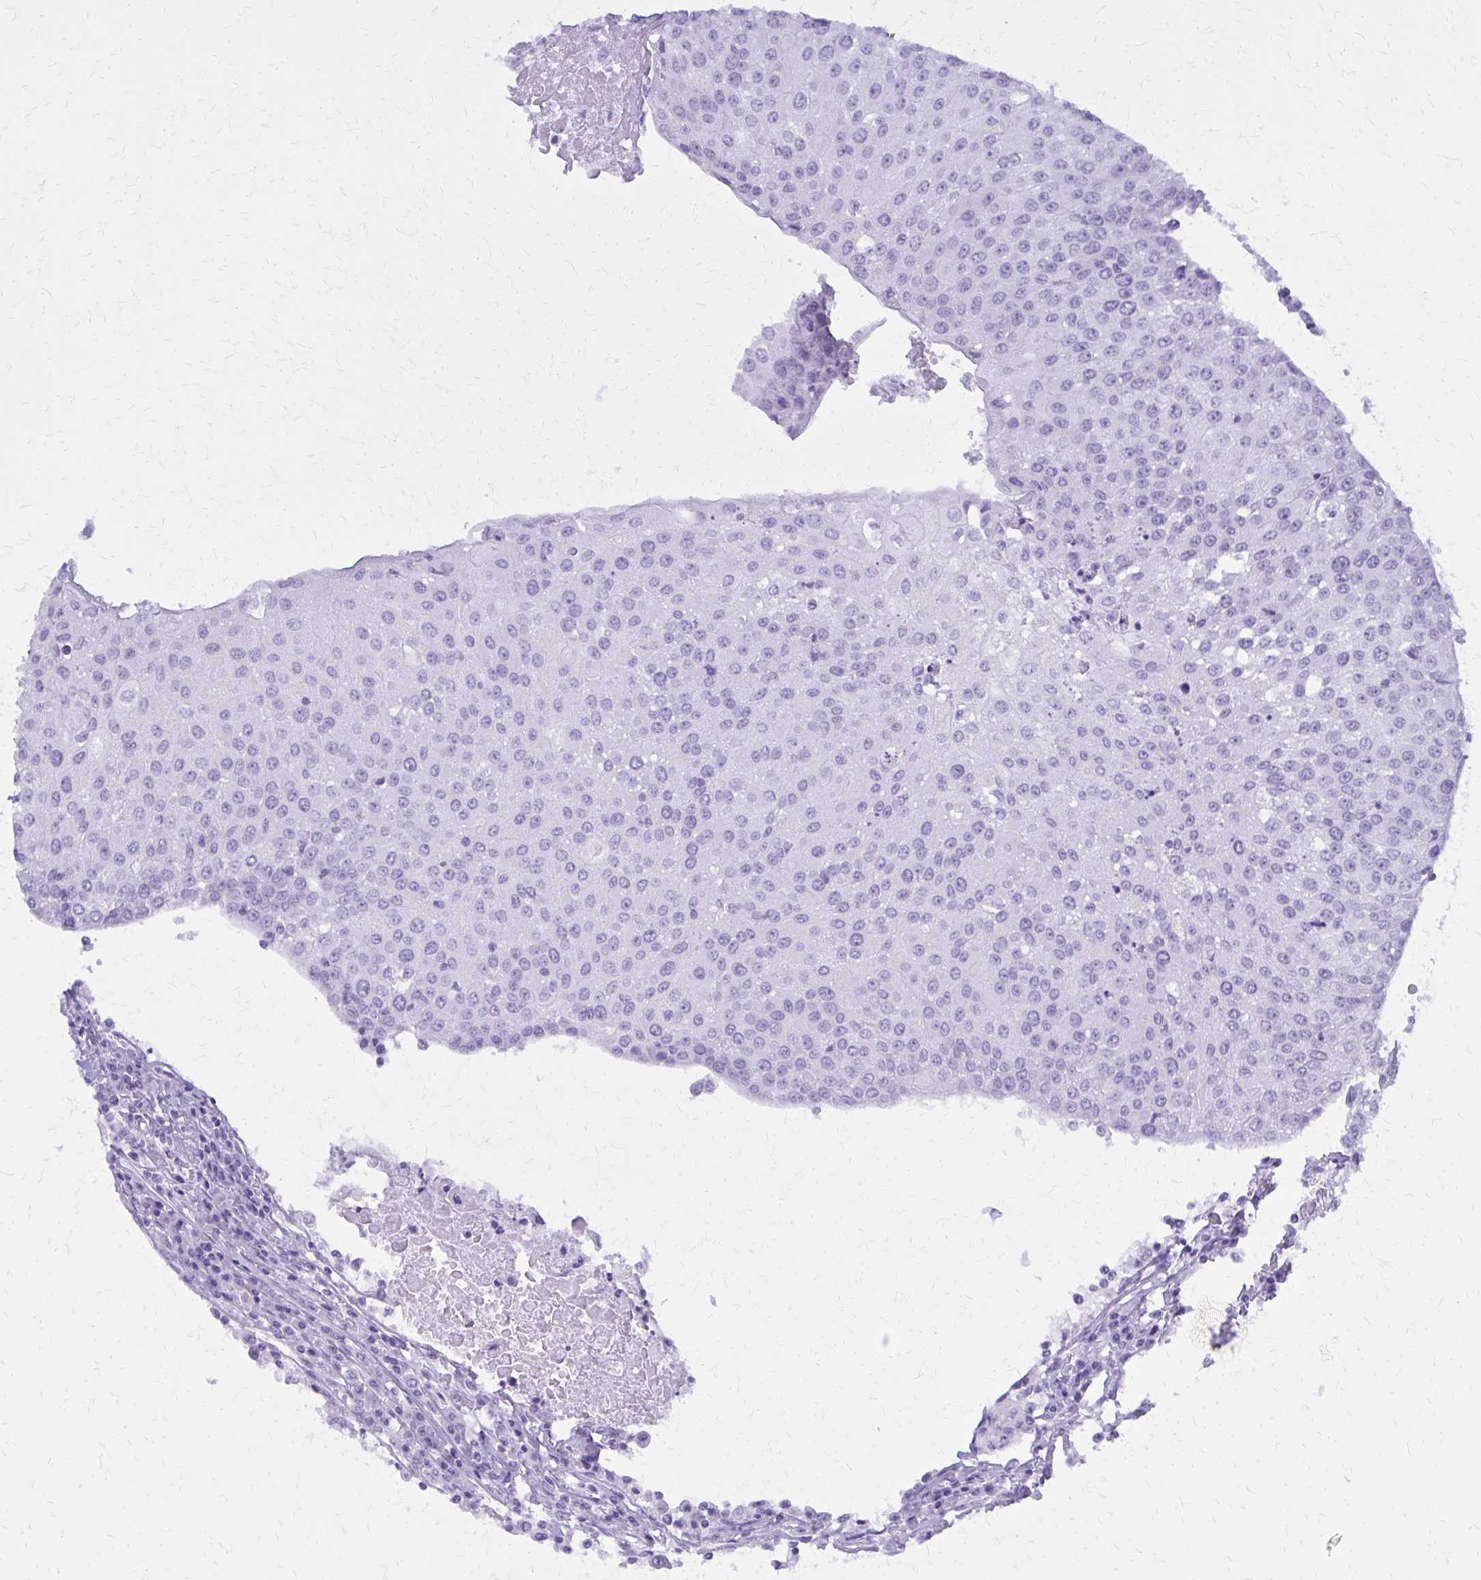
{"staining": {"intensity": "negative", "quantity": "none", "location": "none"}, "tissue": "urothelial cancer", "cell_type": "Tumor cells", "image_type": "cancer", "snomed": [{"axis": "morphology", "description": "Urothelial carcinoma, High grade"}, {"axis": "topography", "description": "Urinary bladder"}], "caption": "Immunohistochemistry of human urothelial cancer exhibits no staining in tumor cells. (Immunohistochemistry (ihc), brightfield microscopy, high magnification).", "gene": "GFAP", "patient": {"sex": "female", "age": 85}}